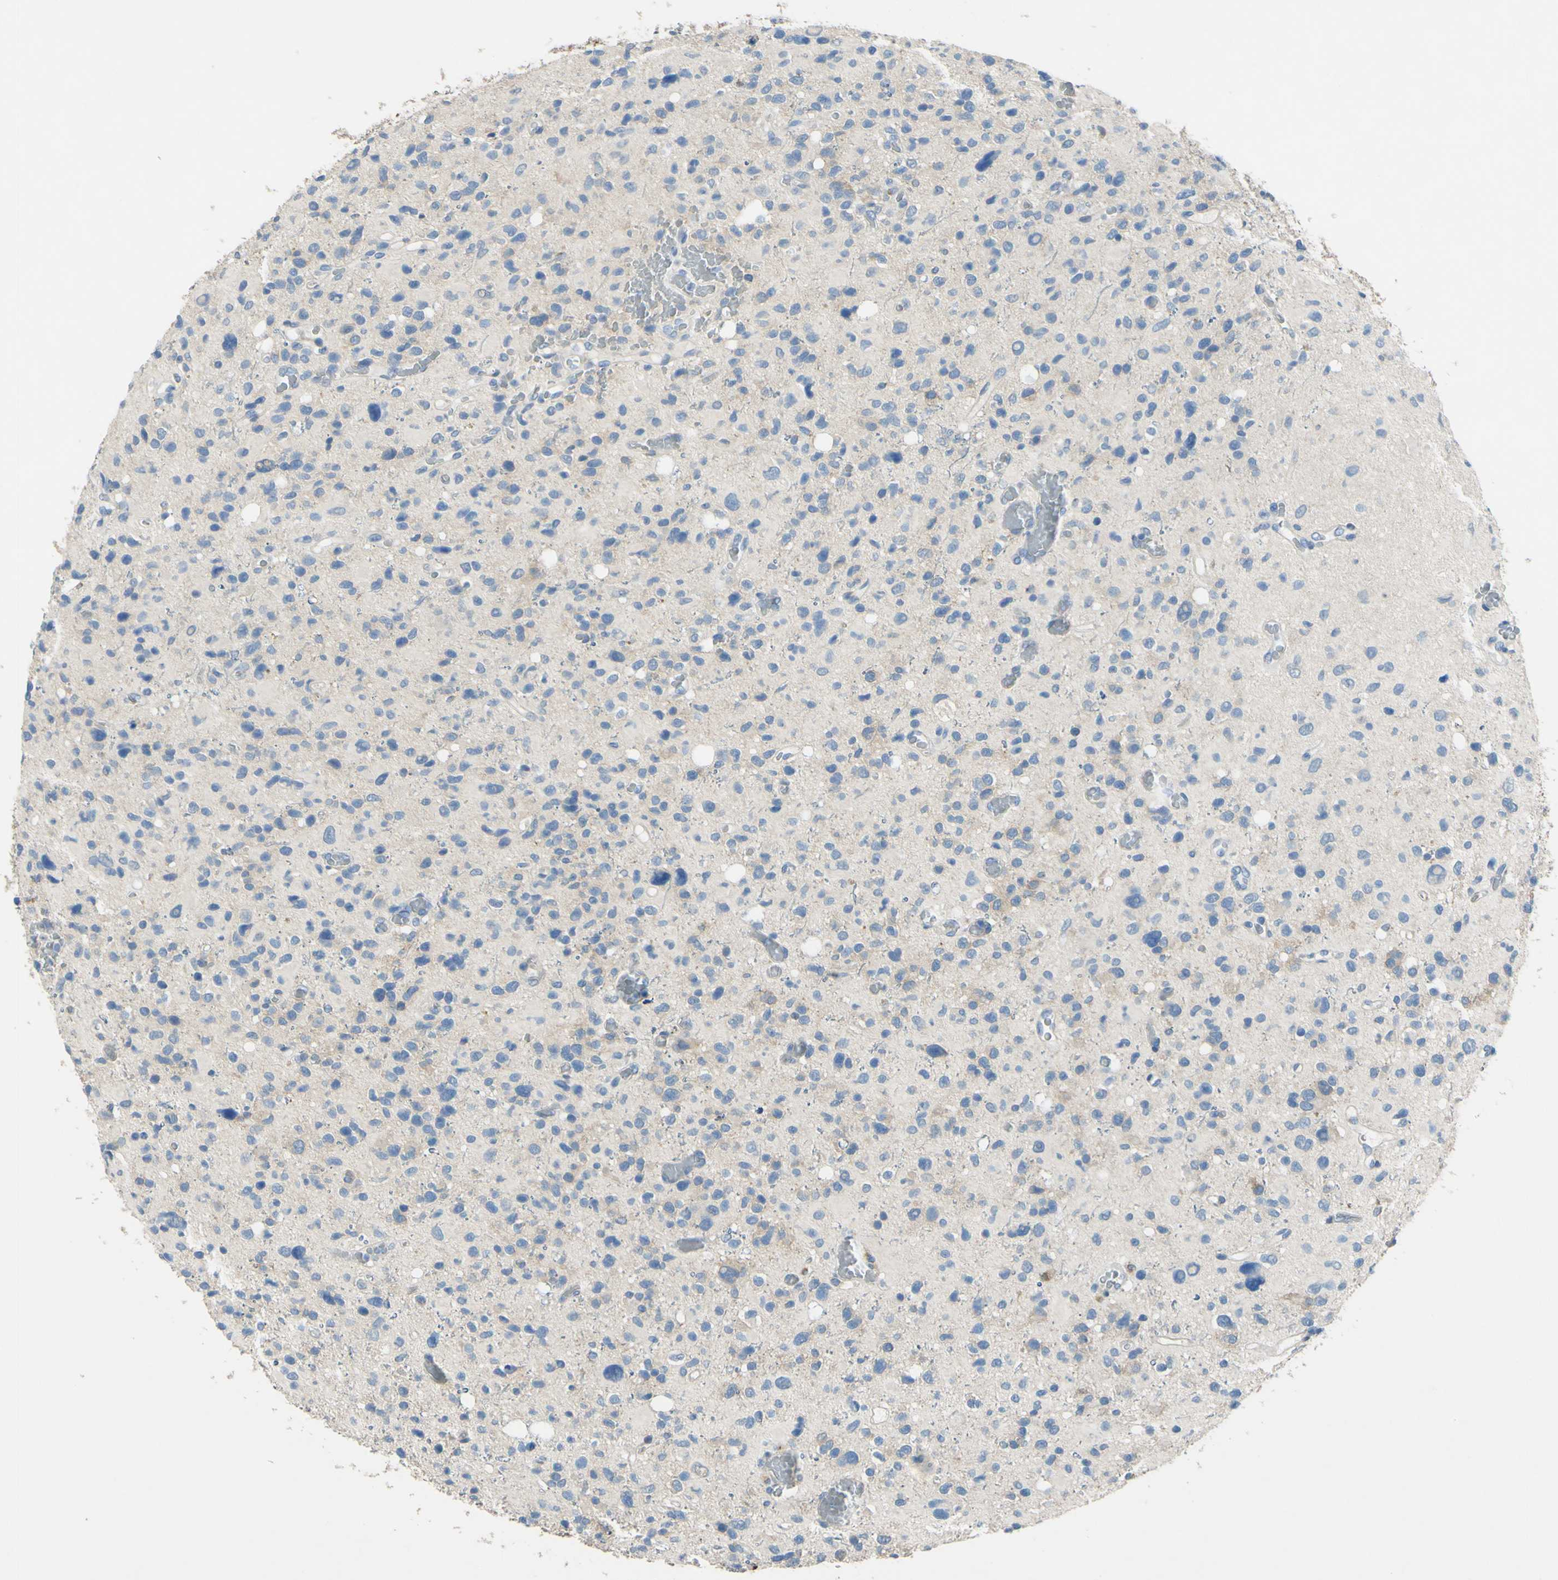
{"staining": {"intensity": "weak", "quantity": "<25%", "location": "cytoplasmic/membranous"}, "tissue": "glioma", "cell_type": "Tumor cells", "image_type": "cancer", "snomed": [{"axis": "morphology", "description": "Glioma, malignant, High grade"}, {"axis": "topography", "description": "Brain"}], "caption": "There is no significant staining in tumor cells of glioma.", "gene": "CDH10", "patient": {"sex": "male", "age": 48}}